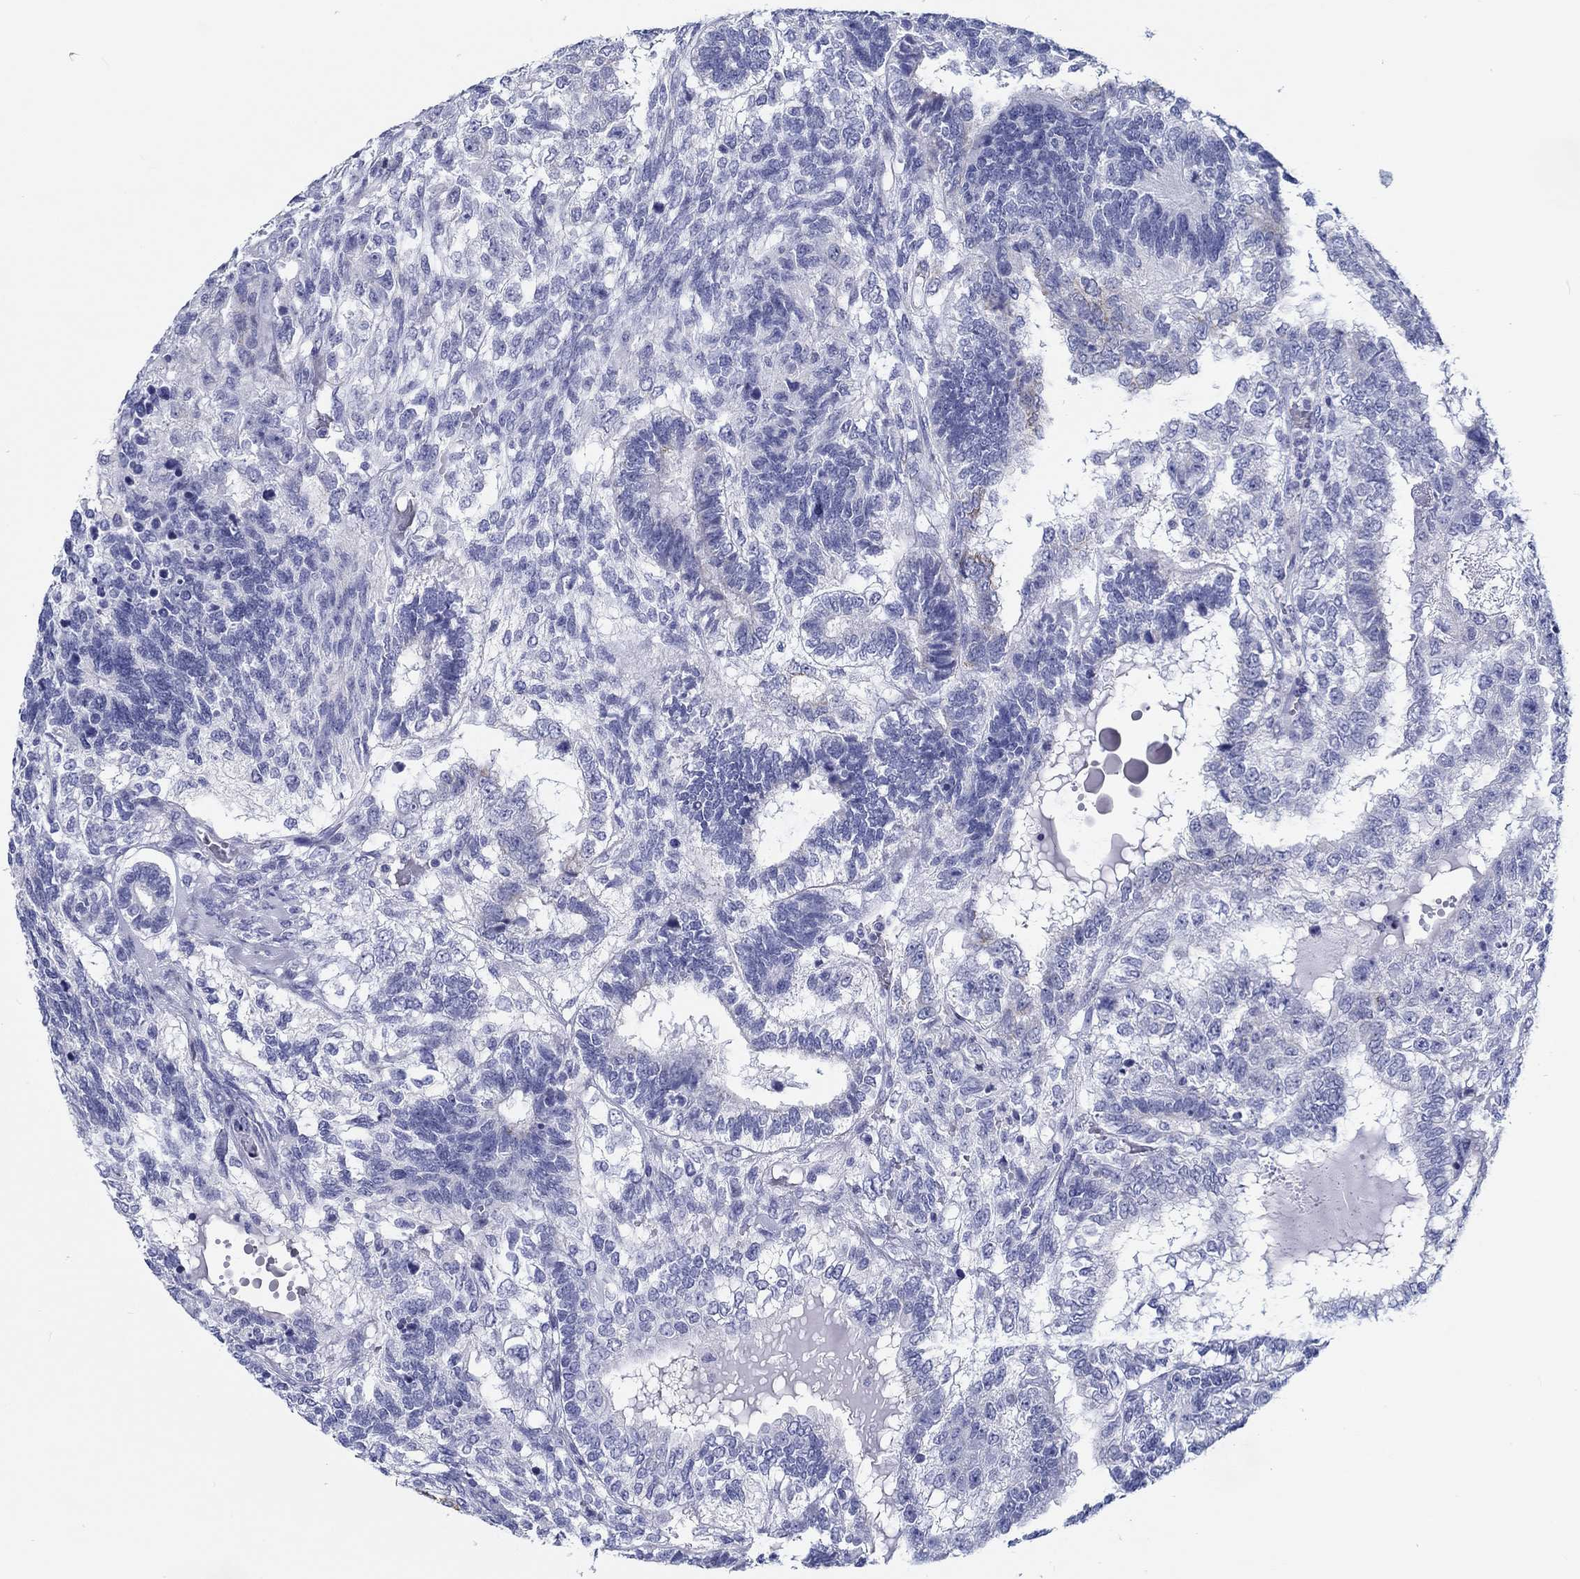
{"staining": {"intensity": "negative", "quantity": "none", "location": "none"}, "tissue": "testis cancer", "cell_type": "Tumor cells", "image_type": "cancer", "snomed": [{"axis": "morphology", "description": "Seminoma, NOS"}, {"axis": "morphology", "description": "Carcinoma, Embryonal, NOS"}, {"axis": "topography", "description": "Testis"}], "caption": "Immunohistochemistry photomicrograph of human testis cancer stained for a protein (brown), which reveals no expression in tumor cells. (Brightfield microscopy of DAB (3,3'-diaminobenzidine) immunohistochemistry (IHC) at high magnification).", "gene": "H1-1", "patient": {"sex": "male", "age": 41}}